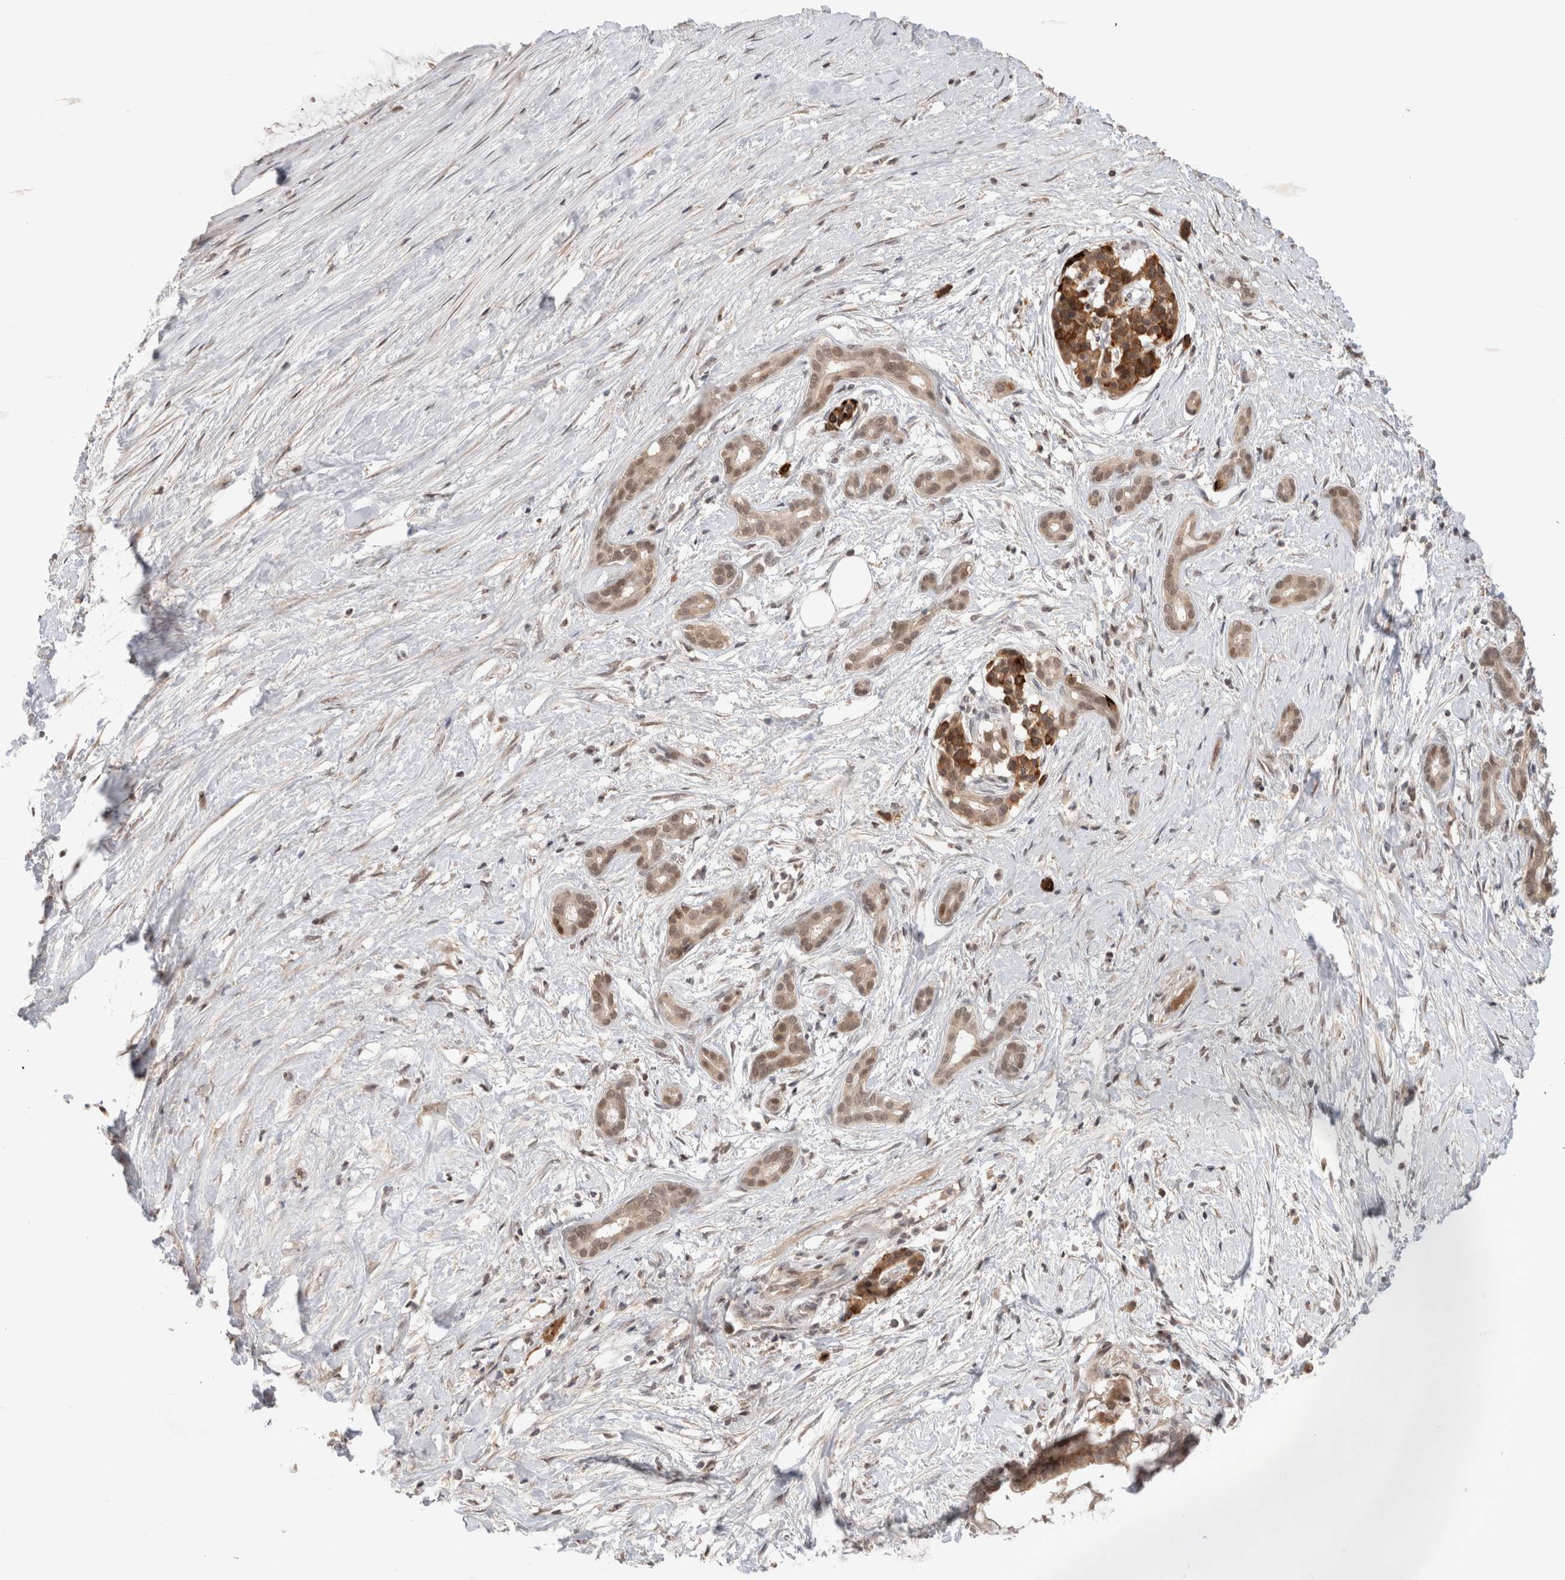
{"staining": {"intensity": "weak", "quantity": "25%-75%", "location": "cytoplasmic/membranous,nuclear"}, "tissue": "pancreatic cancer", "cell_type": "Tumor cells", "image_type": "cancer", "snomed": [{"axis": "morphology", "description": "Adenocarcinoma, NOS"}, {"axis": "topography", "description": "Pancreas"}], "caption": "Immunohistochemical staining of adenocarcinoma (pancreatic) reveals low levels of weak cytoplasmic/membranous and nuclear expression in about 25%-75% of tumor cells.", "gene": "SYDE2", "patient": {"sex": "male", "age": 41}}